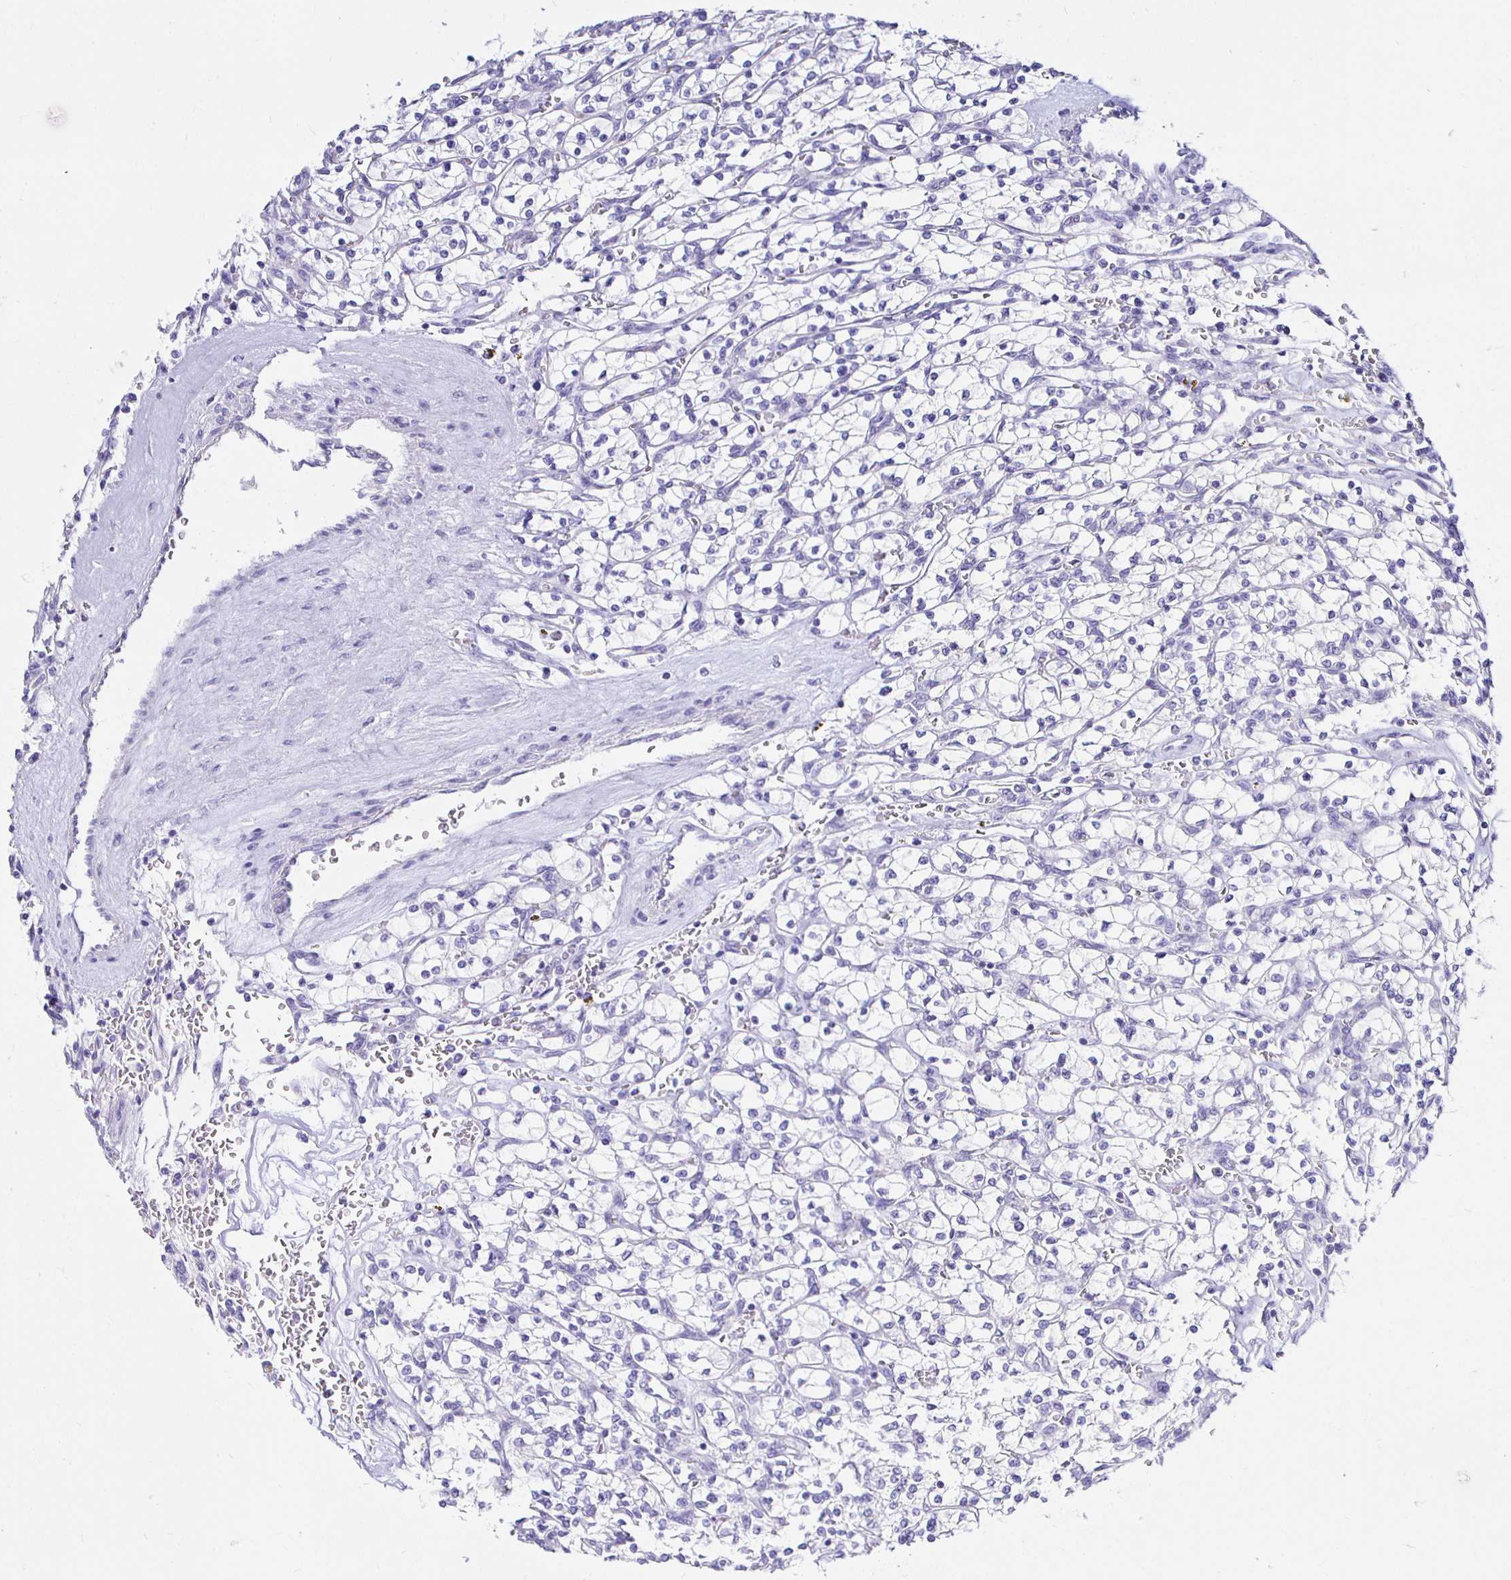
{"staining": {"intensity": "negative", "quantity": "none", "location": "none"}, "tissue": "renal cancer", "cell_type": "Tumor cells", "image_type": "cancer", "snomed": [{"axis": "morphology", "description": "Adenocarcinoma, NOS"}, {"axis": "topography", "description": "Kidney"}], "caption": "Tumor cells show no significant protein positivity in renal cancer (adenocarcinoma).", "gene": "UMOD", "patient": {"sex": "female", "age": 64}}